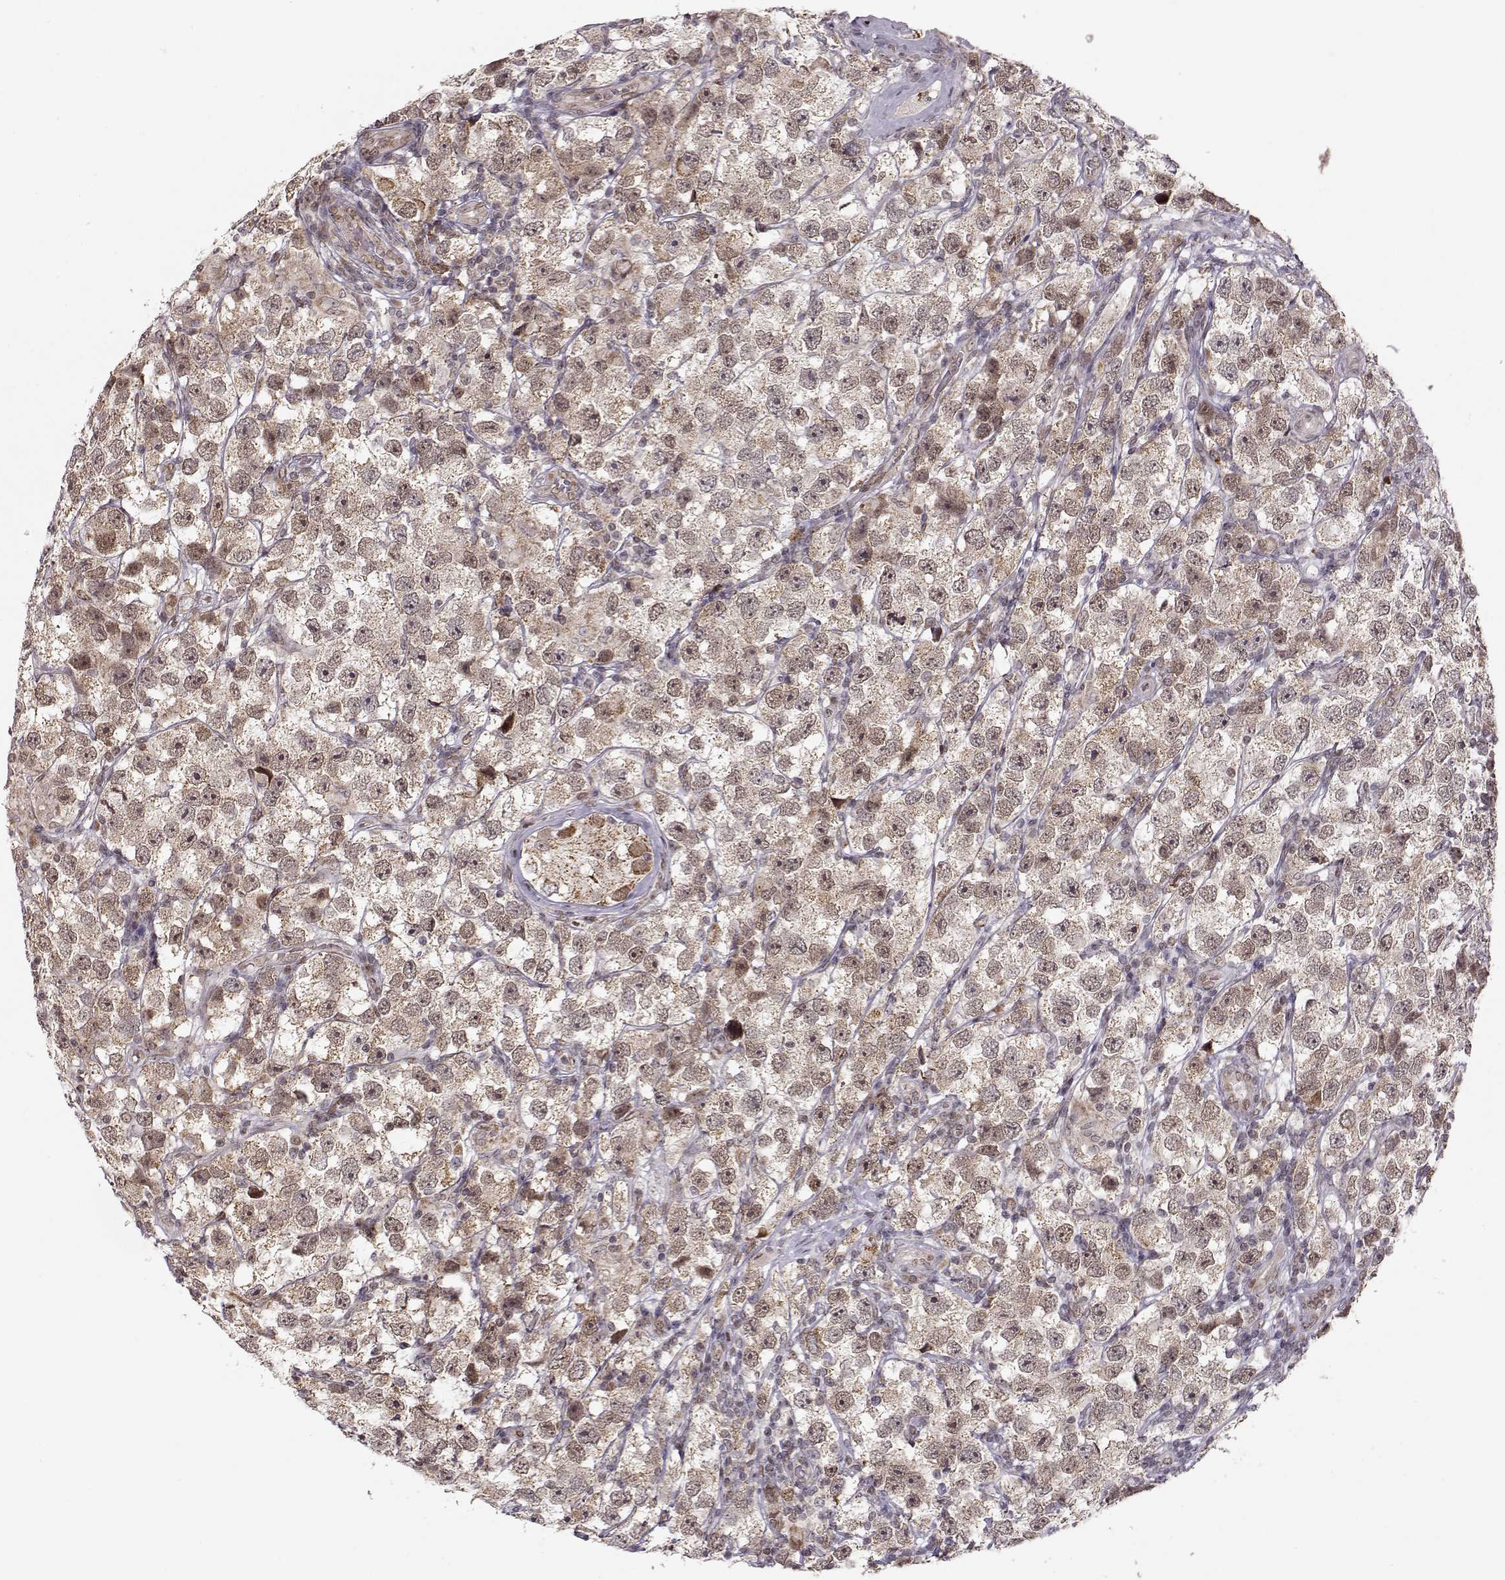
{"staining": {"intensity": "weak", "quantity": ">75%", "location": "cytoplasmic/membranous,nuclear"}, "tissue": "testis cancer", "cell_type": "Tumor cells", "image_type": "cancer", "snomed": [{"axis": "morphology", "description": "Seminoma, NOS"}, {"axis": "topography", "description": "Testis"}], "caption": "IHC (DAB (3,3'-diaminobenzidine)) staining of human testis cancer reveals weak cytoplasmic/membranous and nuclear protein staining in about >75% of tumor cells.", "gene": "RAI1", "patient": {"sex": "male", "age": 26}}